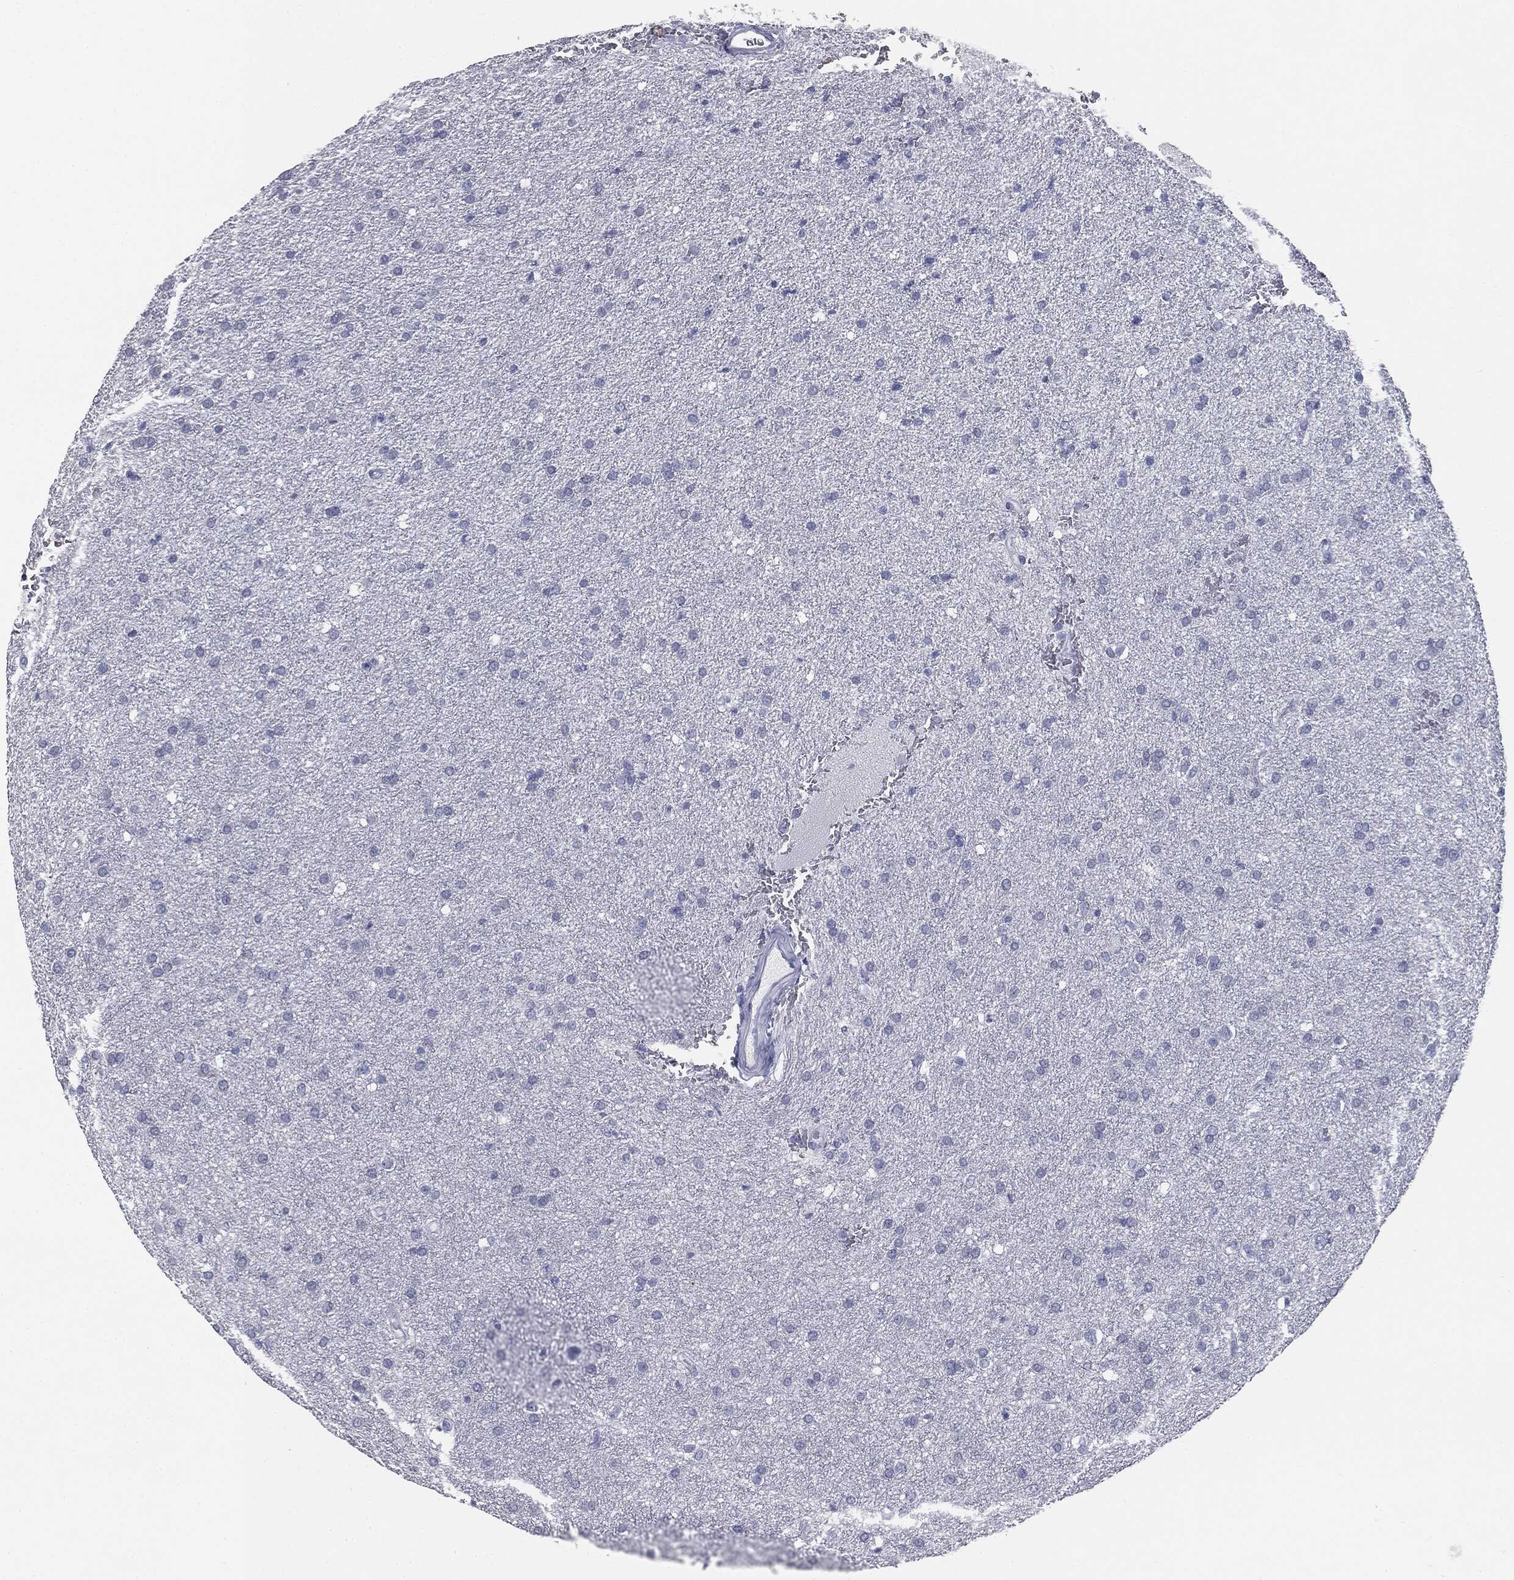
{"staining": {"intensity": "negative", "quantity": "none", "location": "none"}, "tissue": "glioma", "cell_type": "Tumor cells", "image_type": "cancer", "snomed": [{"axis": "morphology", "description": "Glioma, malignant, Low grade"}, {"axis": "topography", "description": "Brain"}], "caption": "Tumor cells are negative for protein expression in human glioma.", "gene": "MUC5AC", "patient": {"sex": "female", "age": 37}}